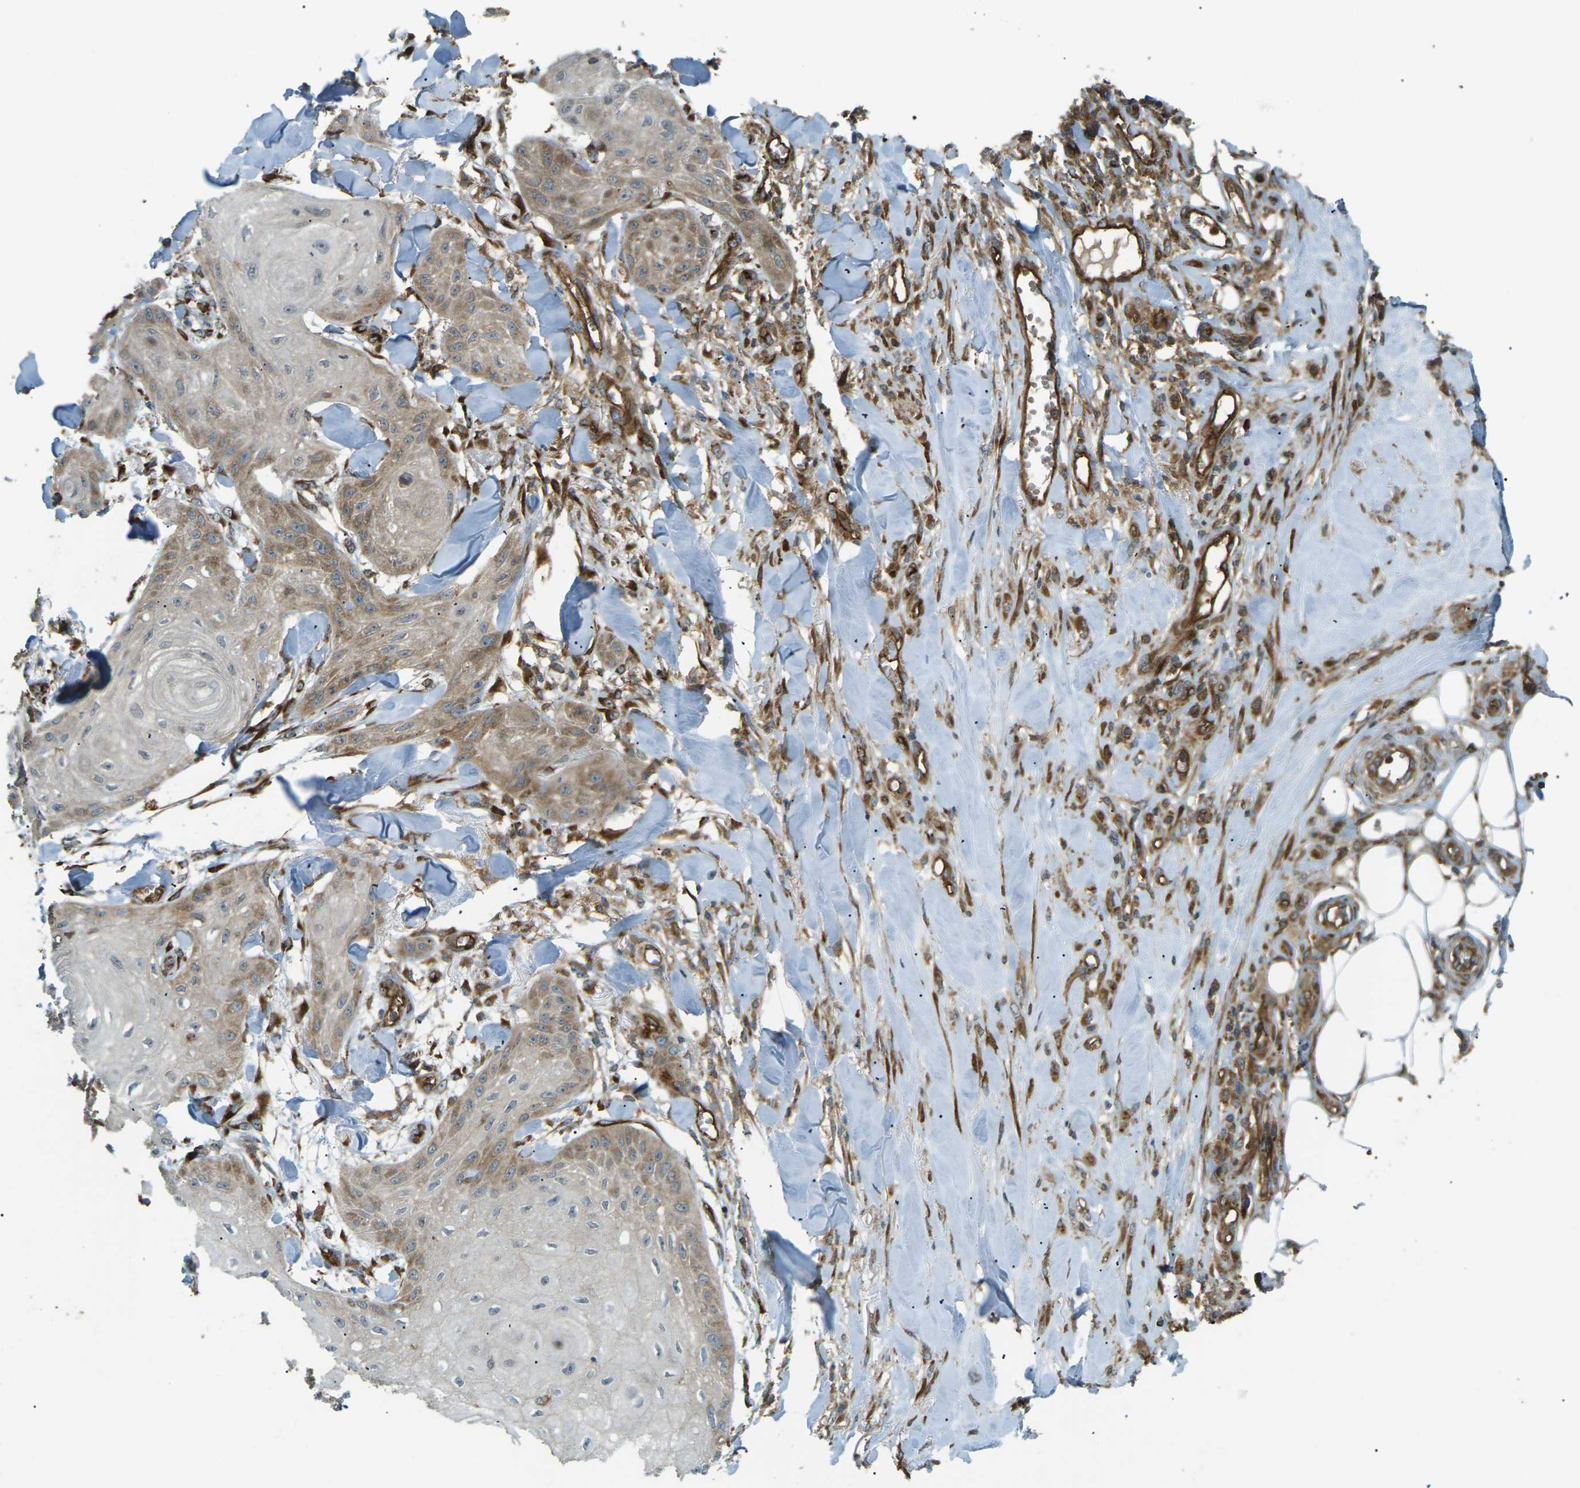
{"staining": {"intensity": "moderate", "quantity": "<25%", "location": "cytoplasmic/membranous"}, "tissue": "skin cancer", "cell_type": "Tumor cells", "image_type": "cancer", "snomed": [{"axis": "morphology", "description": "Squamous cell carcinoma, NOS"}, {"axis": "topography", "description": "Skin"}], "caption": "IHC of human skin cancer (squamous cell carcinoma) demonstrates low levels of moderate cytoplasmic/membranous positivity in approximately <25% of tumor cells. (DAB (3,3'-diaminobenzidine) IHC, brown staining for protein, blue staining for nuclei).", "gene": "S1PR1", "patient": {"sex": "male", "age": 74}}